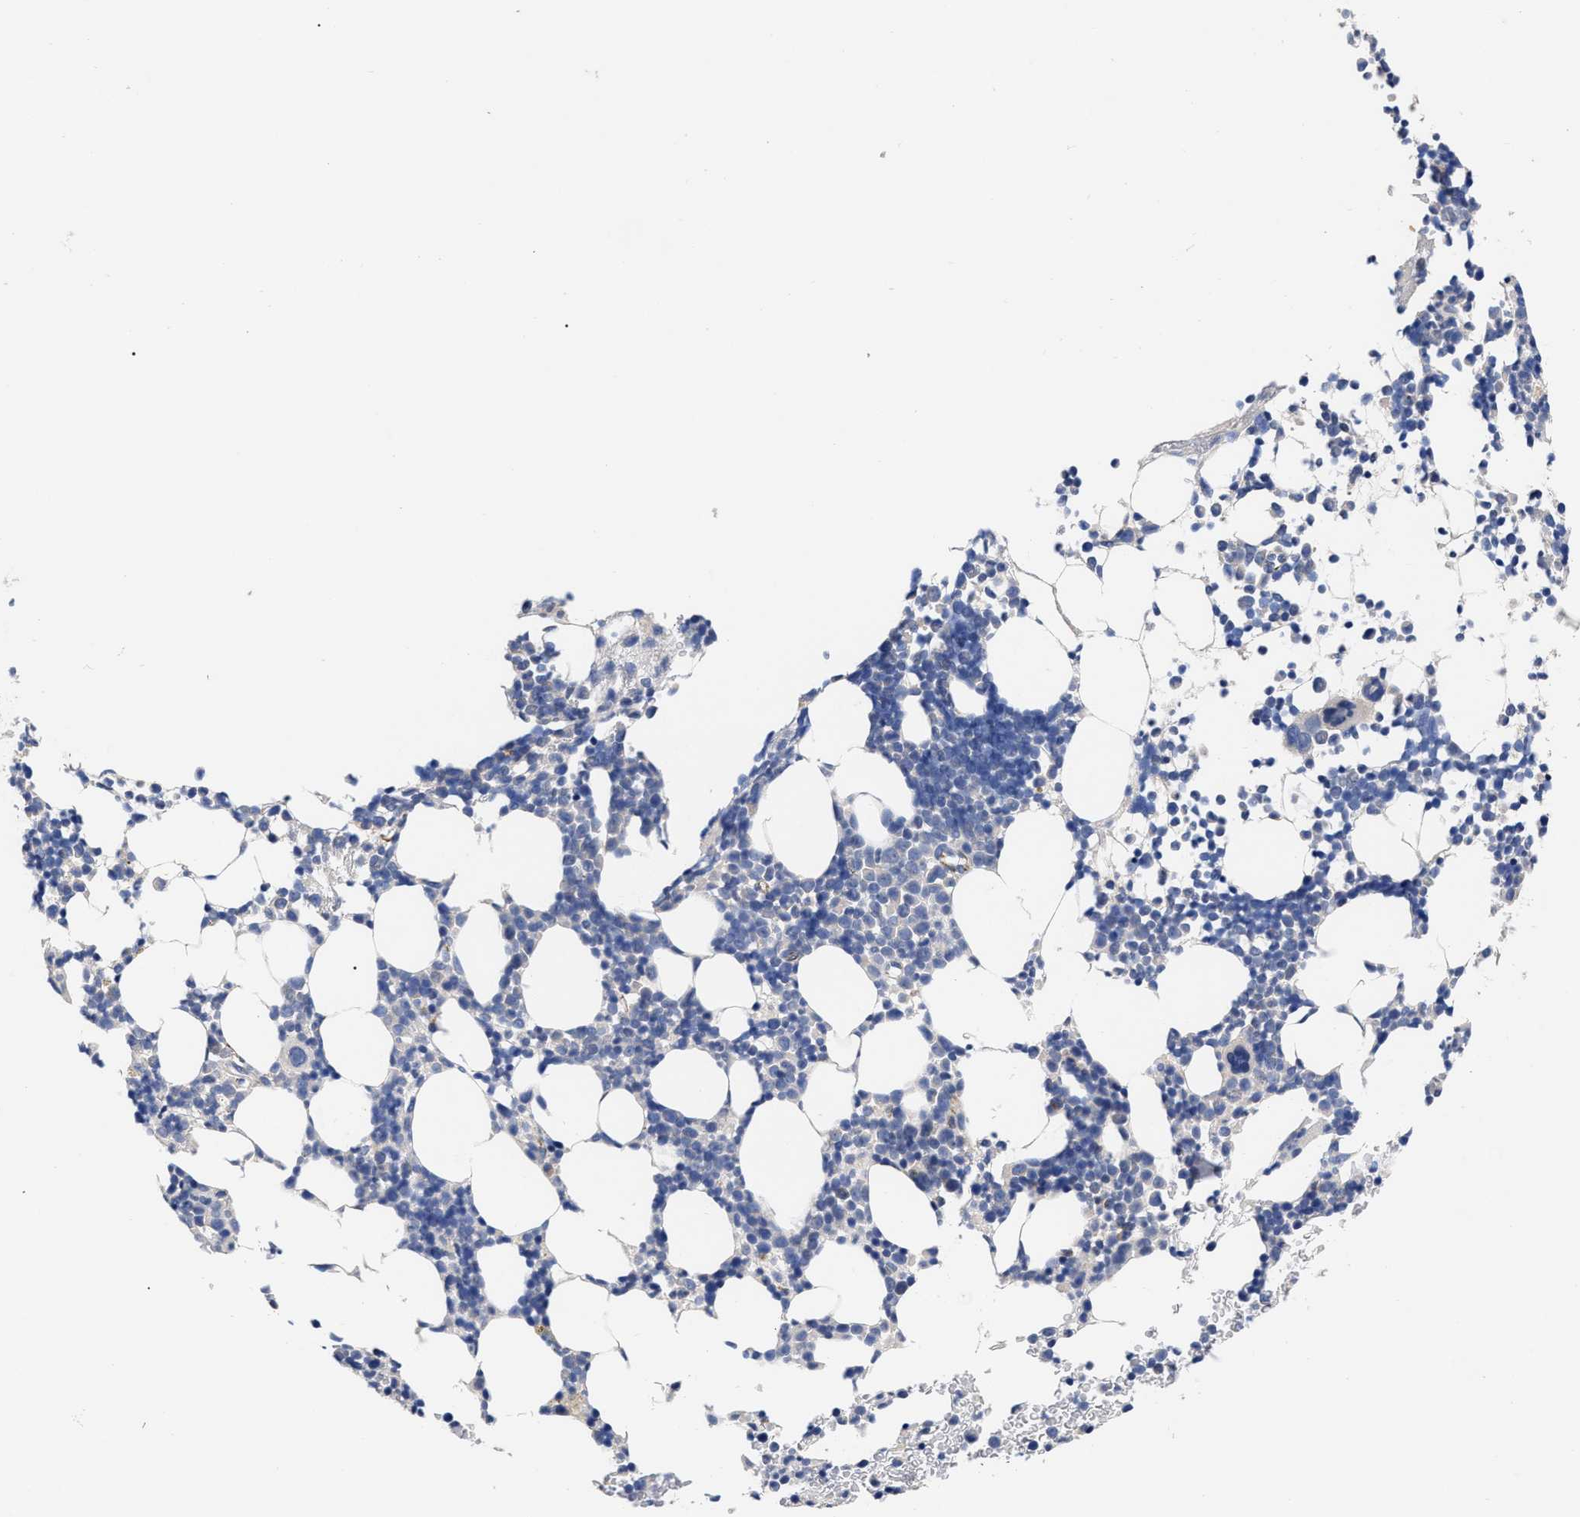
{"staining": {"intensity": "negative", "quantity": "none", "location": "none"}, "tissue": "bone marrow", "cell_type": "Hematopoietic cells", "image_type": "normal", "snomed": [{"axis": "morphology", "description": "Normal tissue, NOS"}, {"axis": "morphology", "description": "Inflammation, NOS"}, {"axis": "topography", "description": "Bone marrow"}], "caption": "DAB immunohistochemical staining of normal bone marrow exhibits no significant positivity in hematopoietic cells.", "gene": "CCN5", "patient": {"sex": "female", "age": 67}}